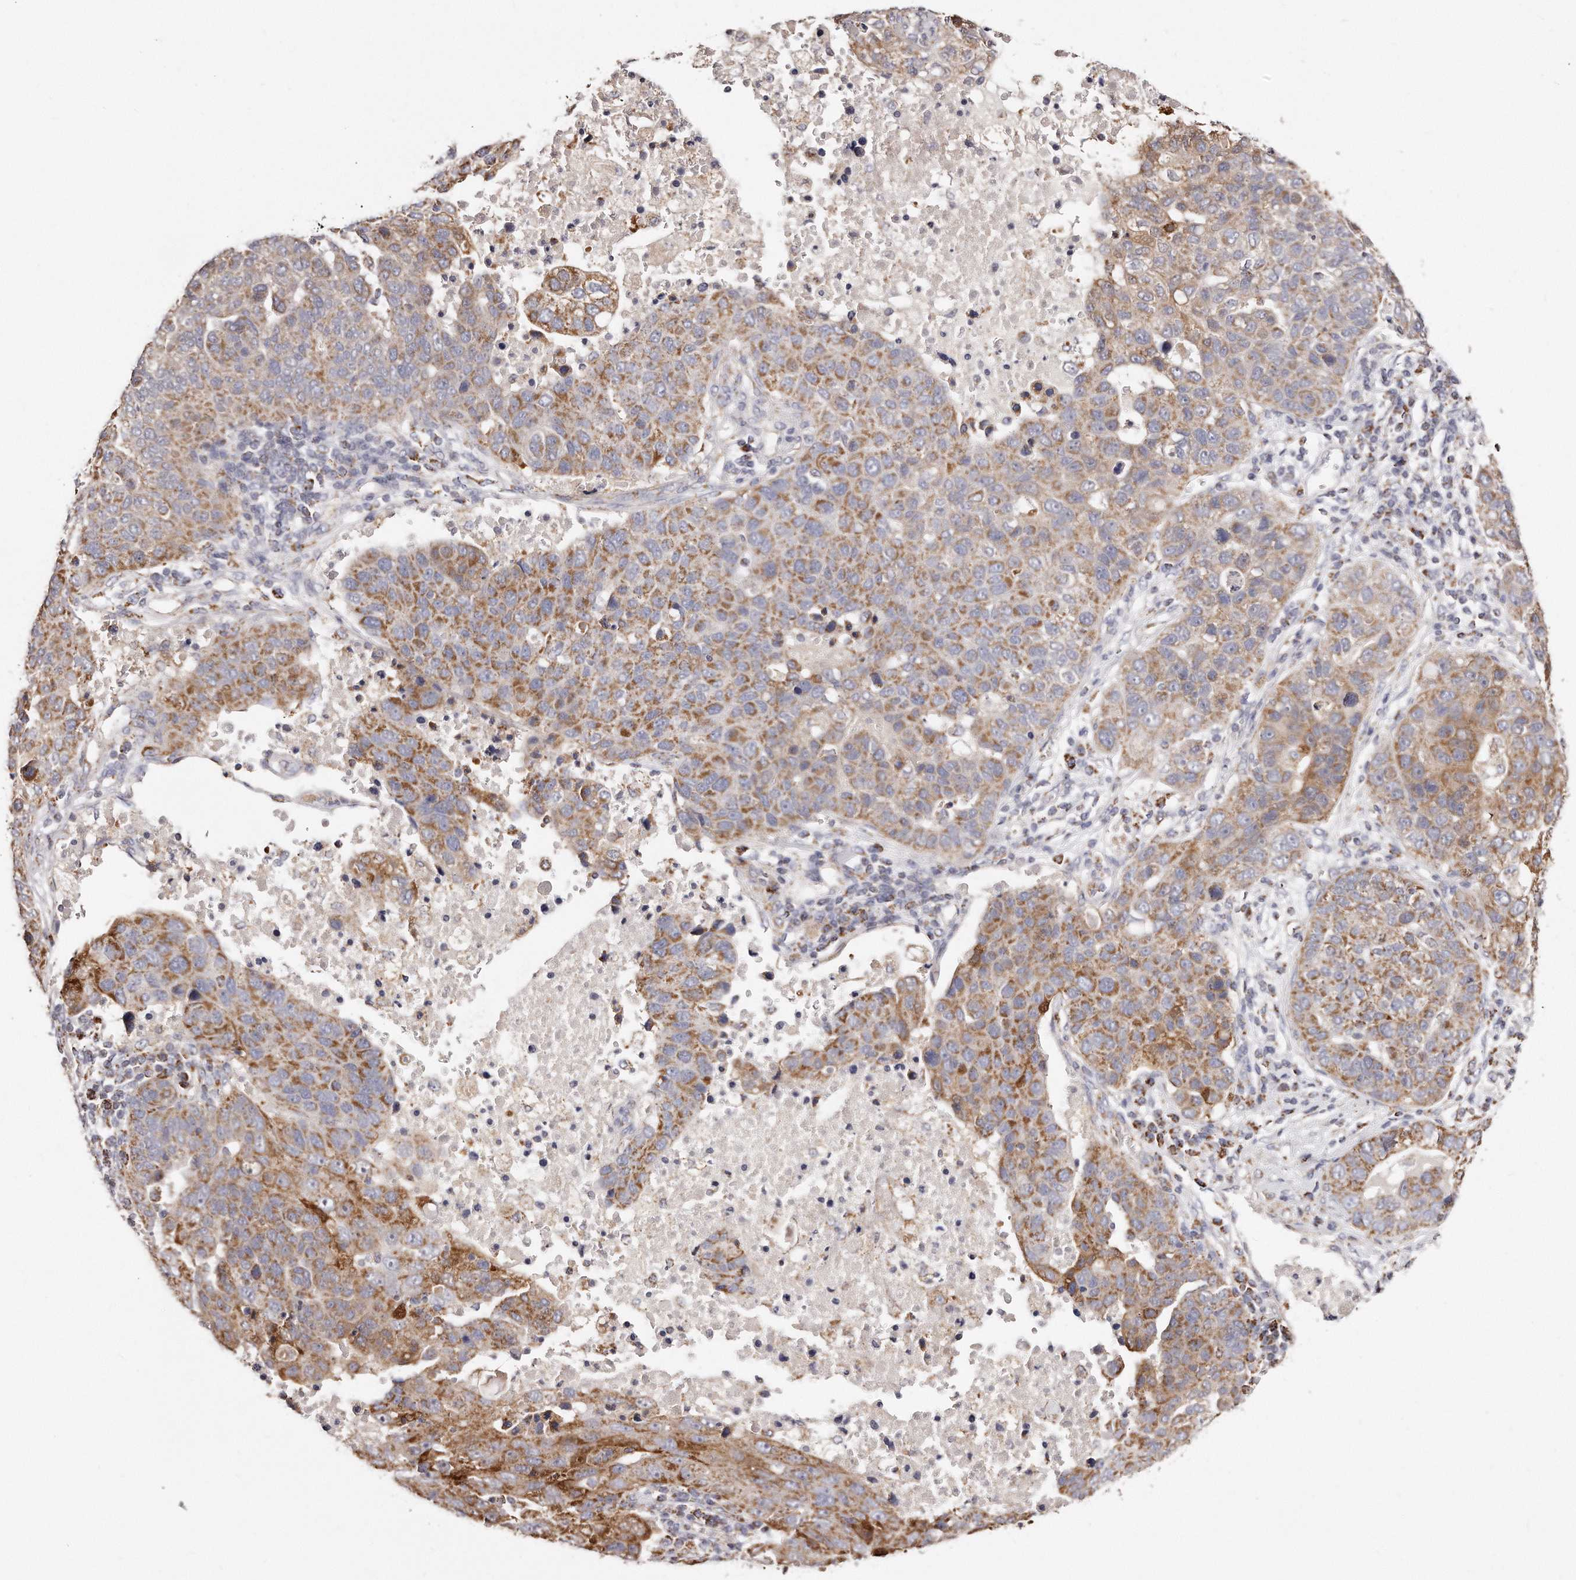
{"staining": {"intensity": "moderate", "quantity": ">75%", "location": "cytoplasmic/membranous"}, "tissue": "pancreatic cancer", "cell_type": "Tumor cells", "image_type": "cancer", "snomed": [{"axis": "morphology", "description": "Adenocarcinoma, NOS"}, {"axis": "topography", "description": "Pancreas"}], "caption": "Immunohistochemical staining of pancreatic cancer (adenocarcinoma) reveals medium levels of moderate cytoplasmic/membranous expression in about >75% of tumor cells. (Stains: DAB (3,3'-diaminobenzidine) in brown, nuclei in blue, Microscopy: brightfield microscopy at high magnification).", "gene": "RTKN", "patient": {"sex": "female", "age": 61}}